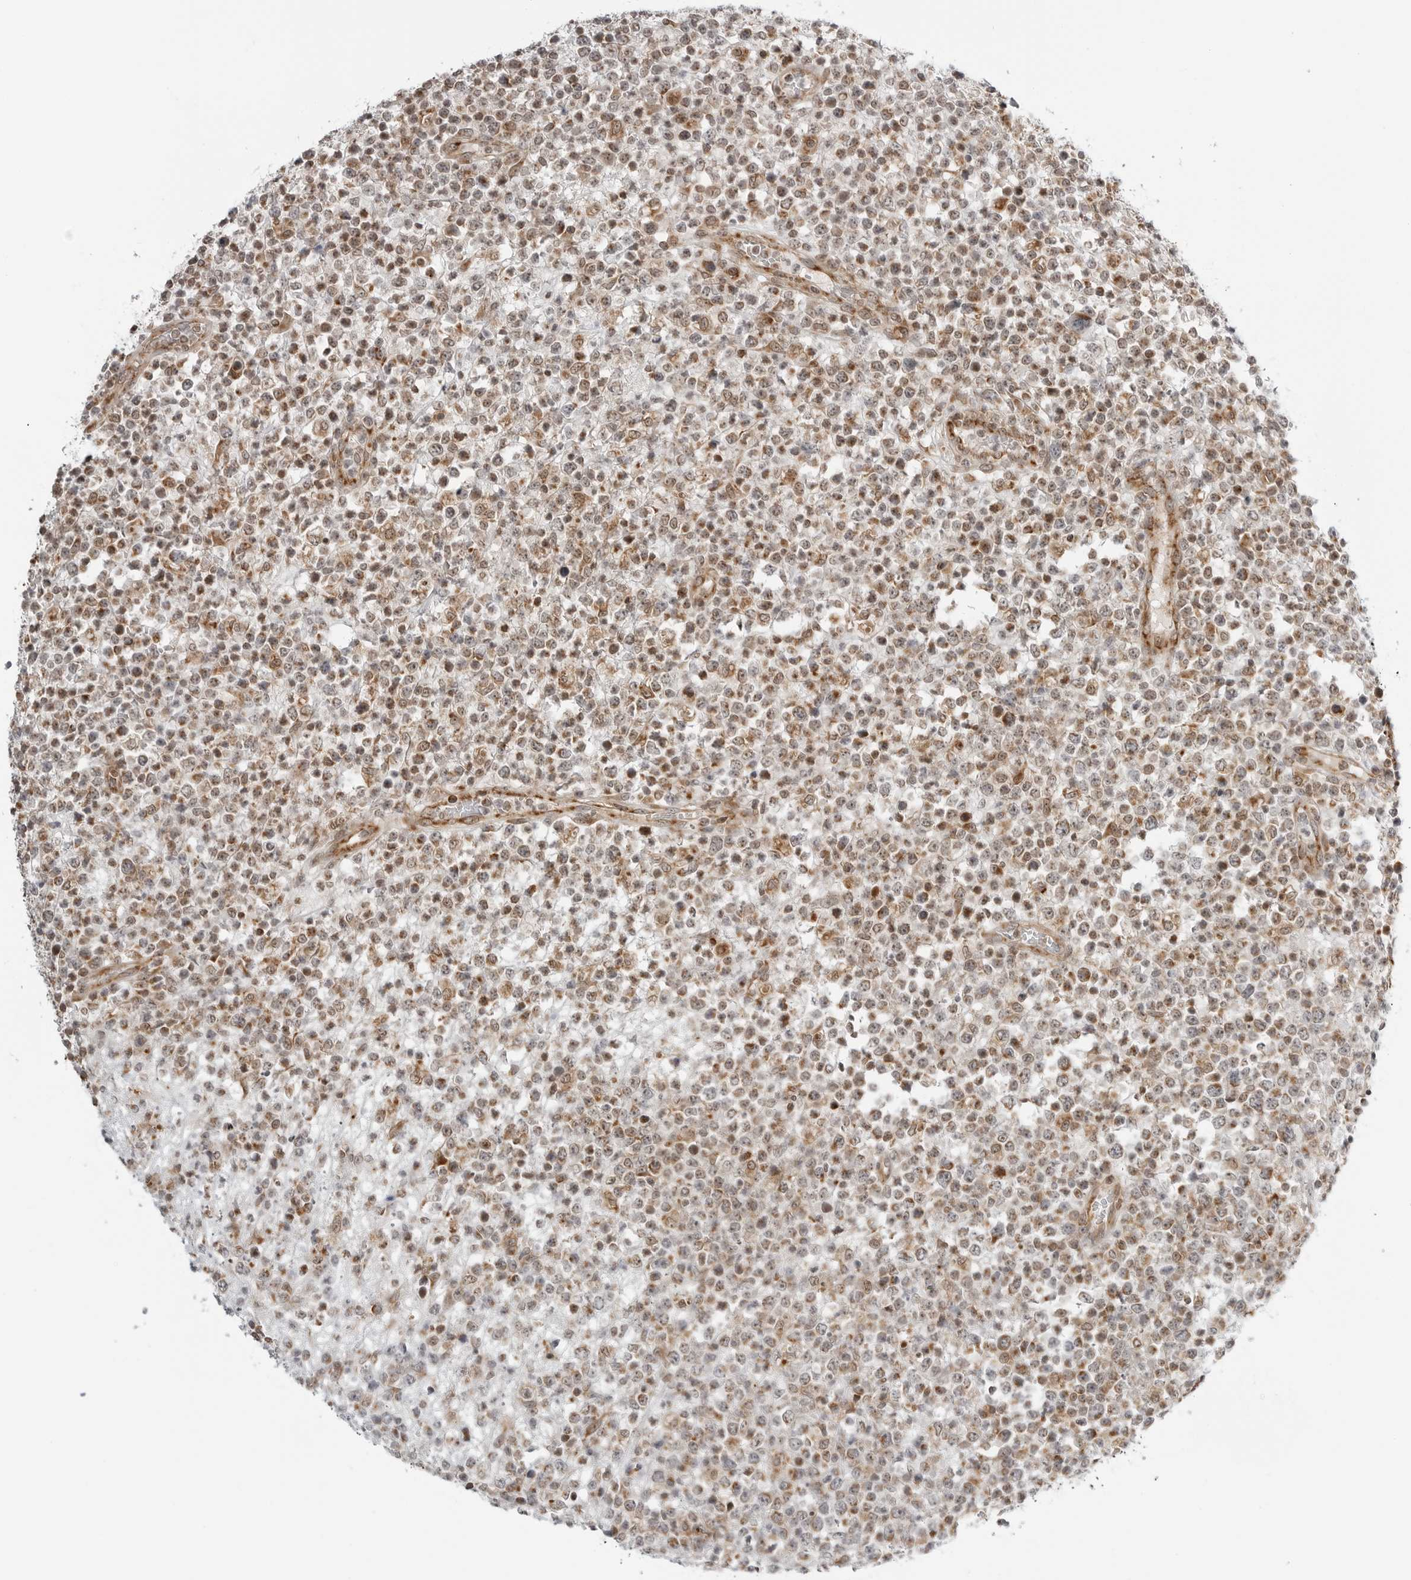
{"staining": {"intensity": "moderate", "quantity": ">75%", "location": "cytoplasmic/membranous,nuclear"}, "tissue": "lymphoma", "cell_type": "Tumor cells", "image_type": "cancer", "snomed": [{"axis": "morphology", "description": "Malignant lymphoma, non-Hodgkin's type, High grade"}, {"axis": "topography", "description": "Colon"}], "caption": "Human malignant lymphoma, non-Hodgkin's type (high-grade) stained with a protein marker exhibits moderate staining in tumor cells.", "gene": "PEX2", "patient": {"sex": "female", "age": 53}}